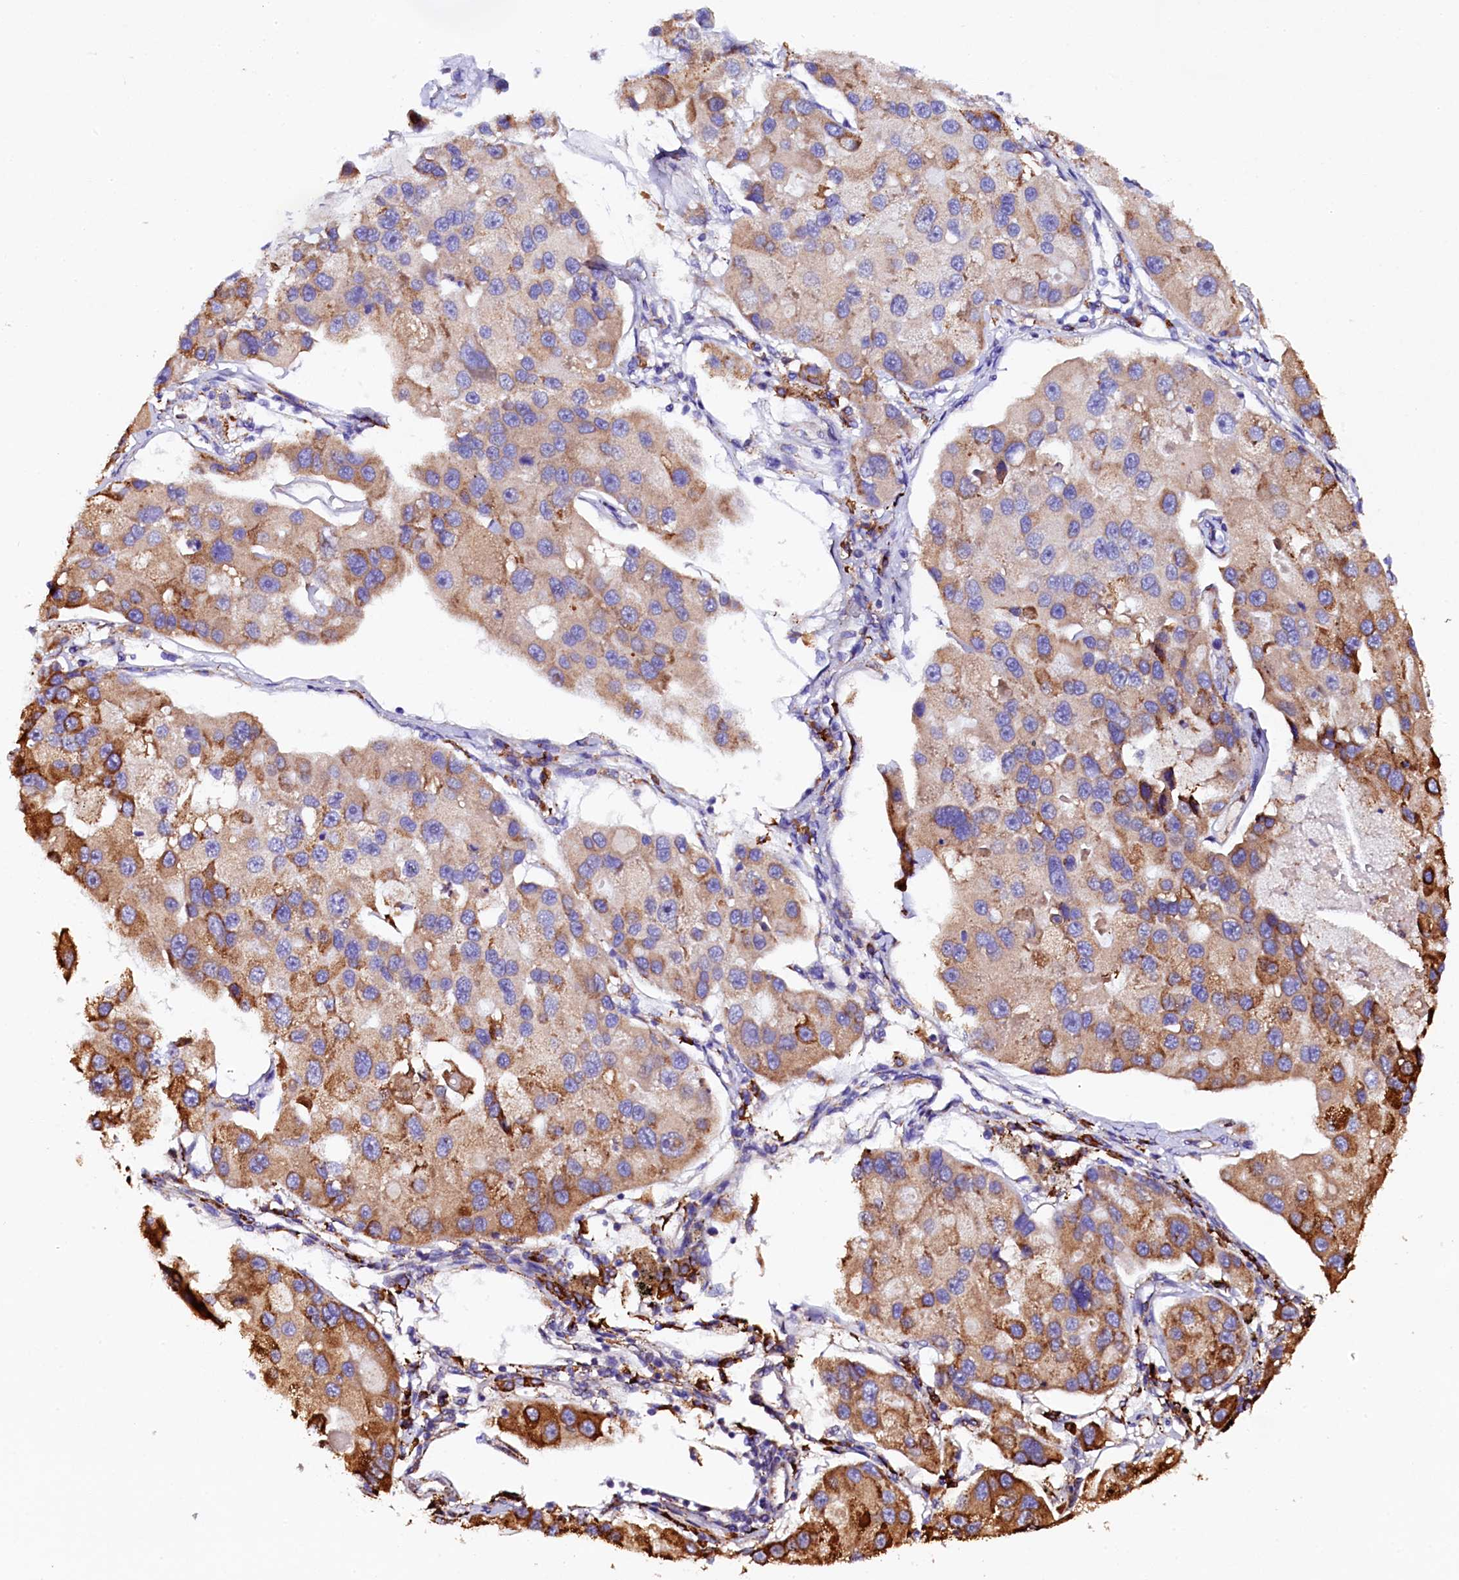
{"staining": {"intensity": "strong", "quantity": "<25%", "location": "cytoplasmic/membranous"}, "tissue": "lung cancer", "cell_type": "Tumor cells", "image_type": "cancer", "snomed": [{"axis": "morphology", "description": "Adenocarcinoma, NOS"}, {"axis": "topography", "description": "Lung"}], "caption": "Adenocarcinoma (lung) stained with a brown dye demonstrates strong cytoplasmic/membranous positive staining in about <25% of tumor cells.", "gene": "CAPS2", "patient": {"sex": "female", "age": 54}}